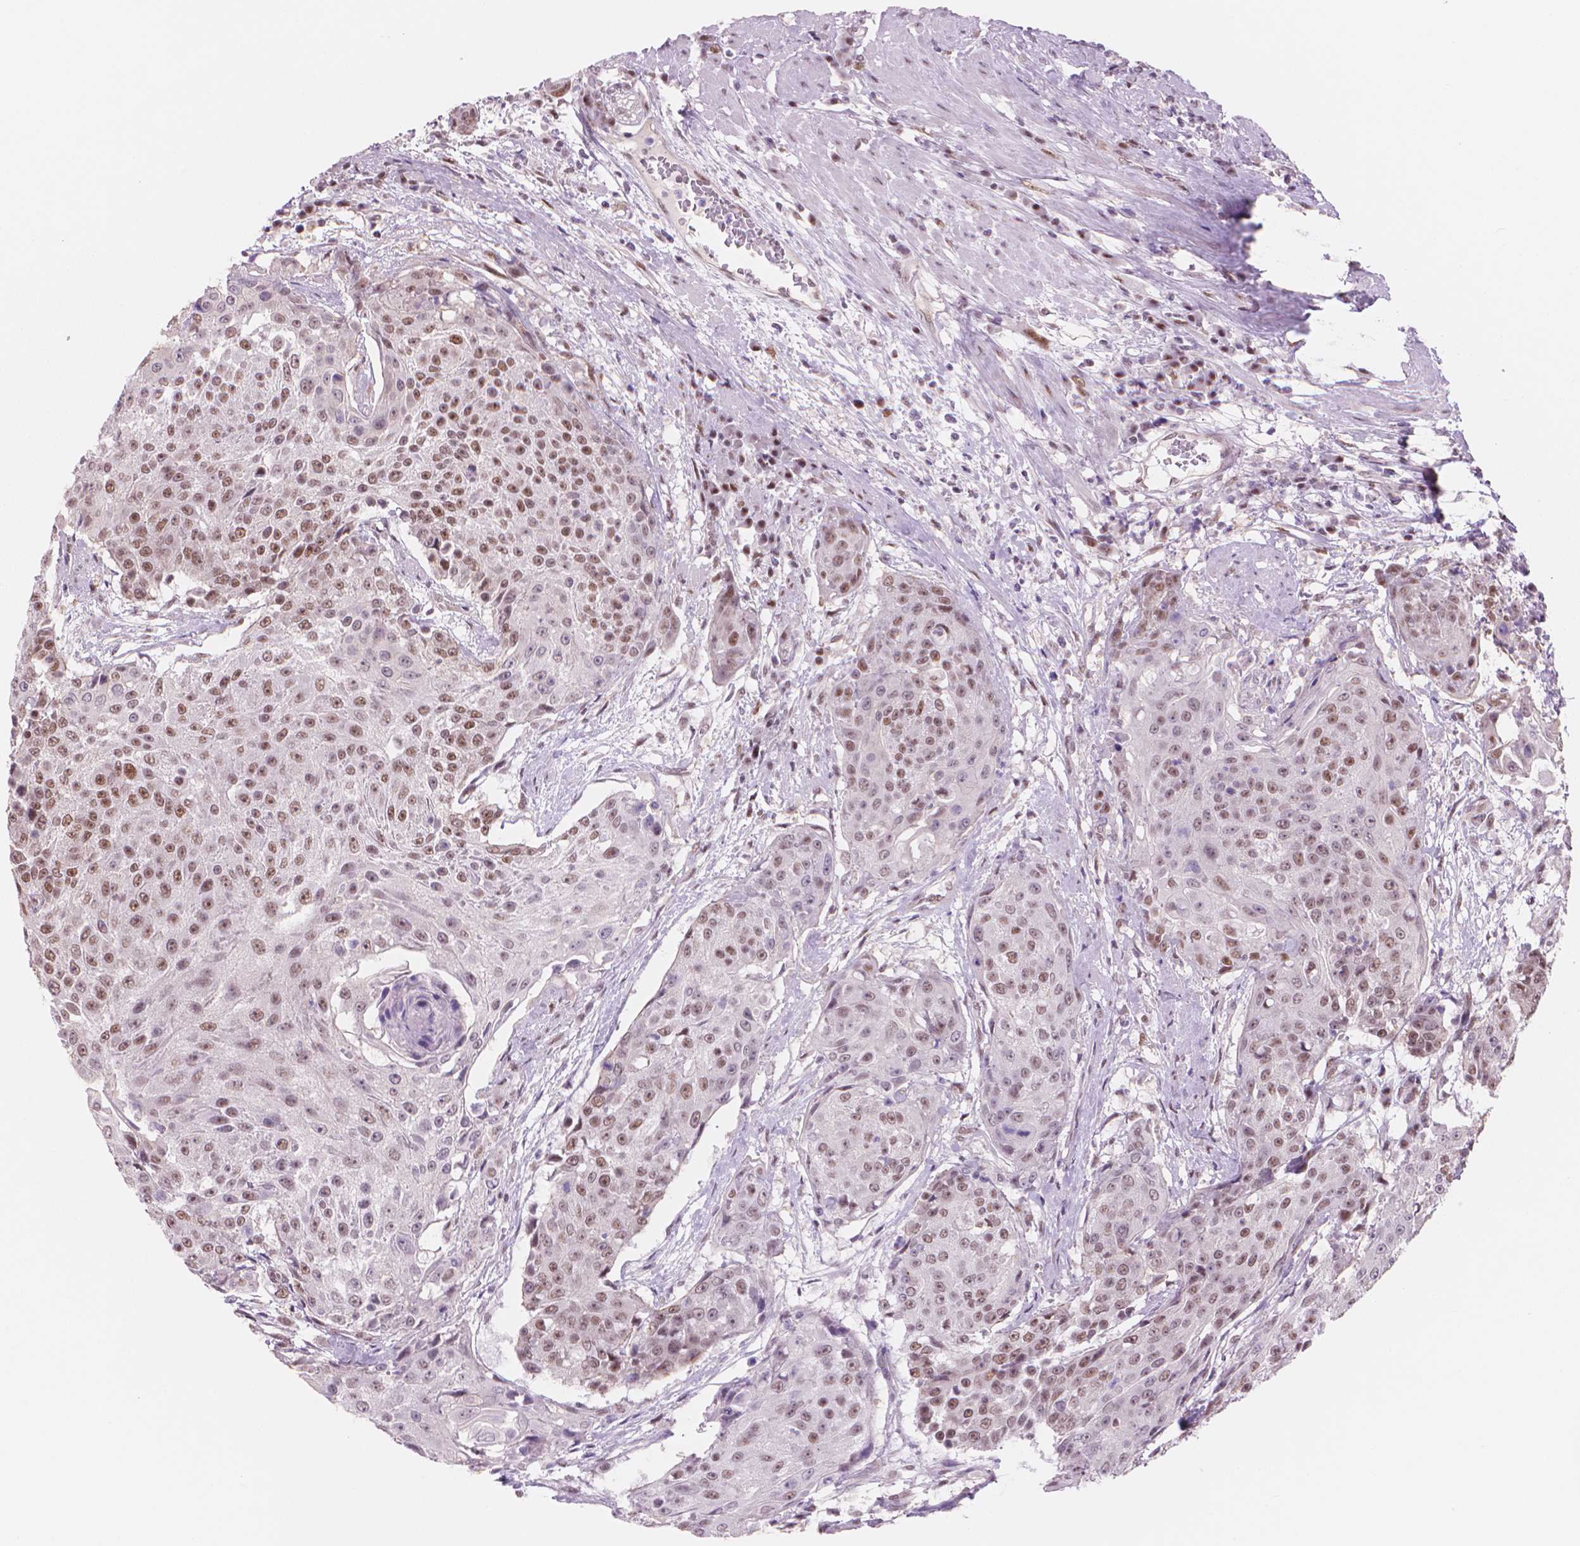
{"staining": {"intensity": "moderate", "quantity": ">75%", "location": "nuclear"}, "tissue": "urothelial cancer", "cell_type": "Tumor cells", "image_type": "cancer", "snomed": [{"axis": "morphology", "description": "Urothelial carcinoma, High grade"}, {"axis": "topography", "description": "Urinary bladder"}], "caption": "Immunohistochemical staining of human urothelial cancer reveals medium levels of moderate nuclear protein positivity in approximately >75% of tumor cells.", "gene": "POLR3D", "patient": {"sex": "female", "age": 63}}